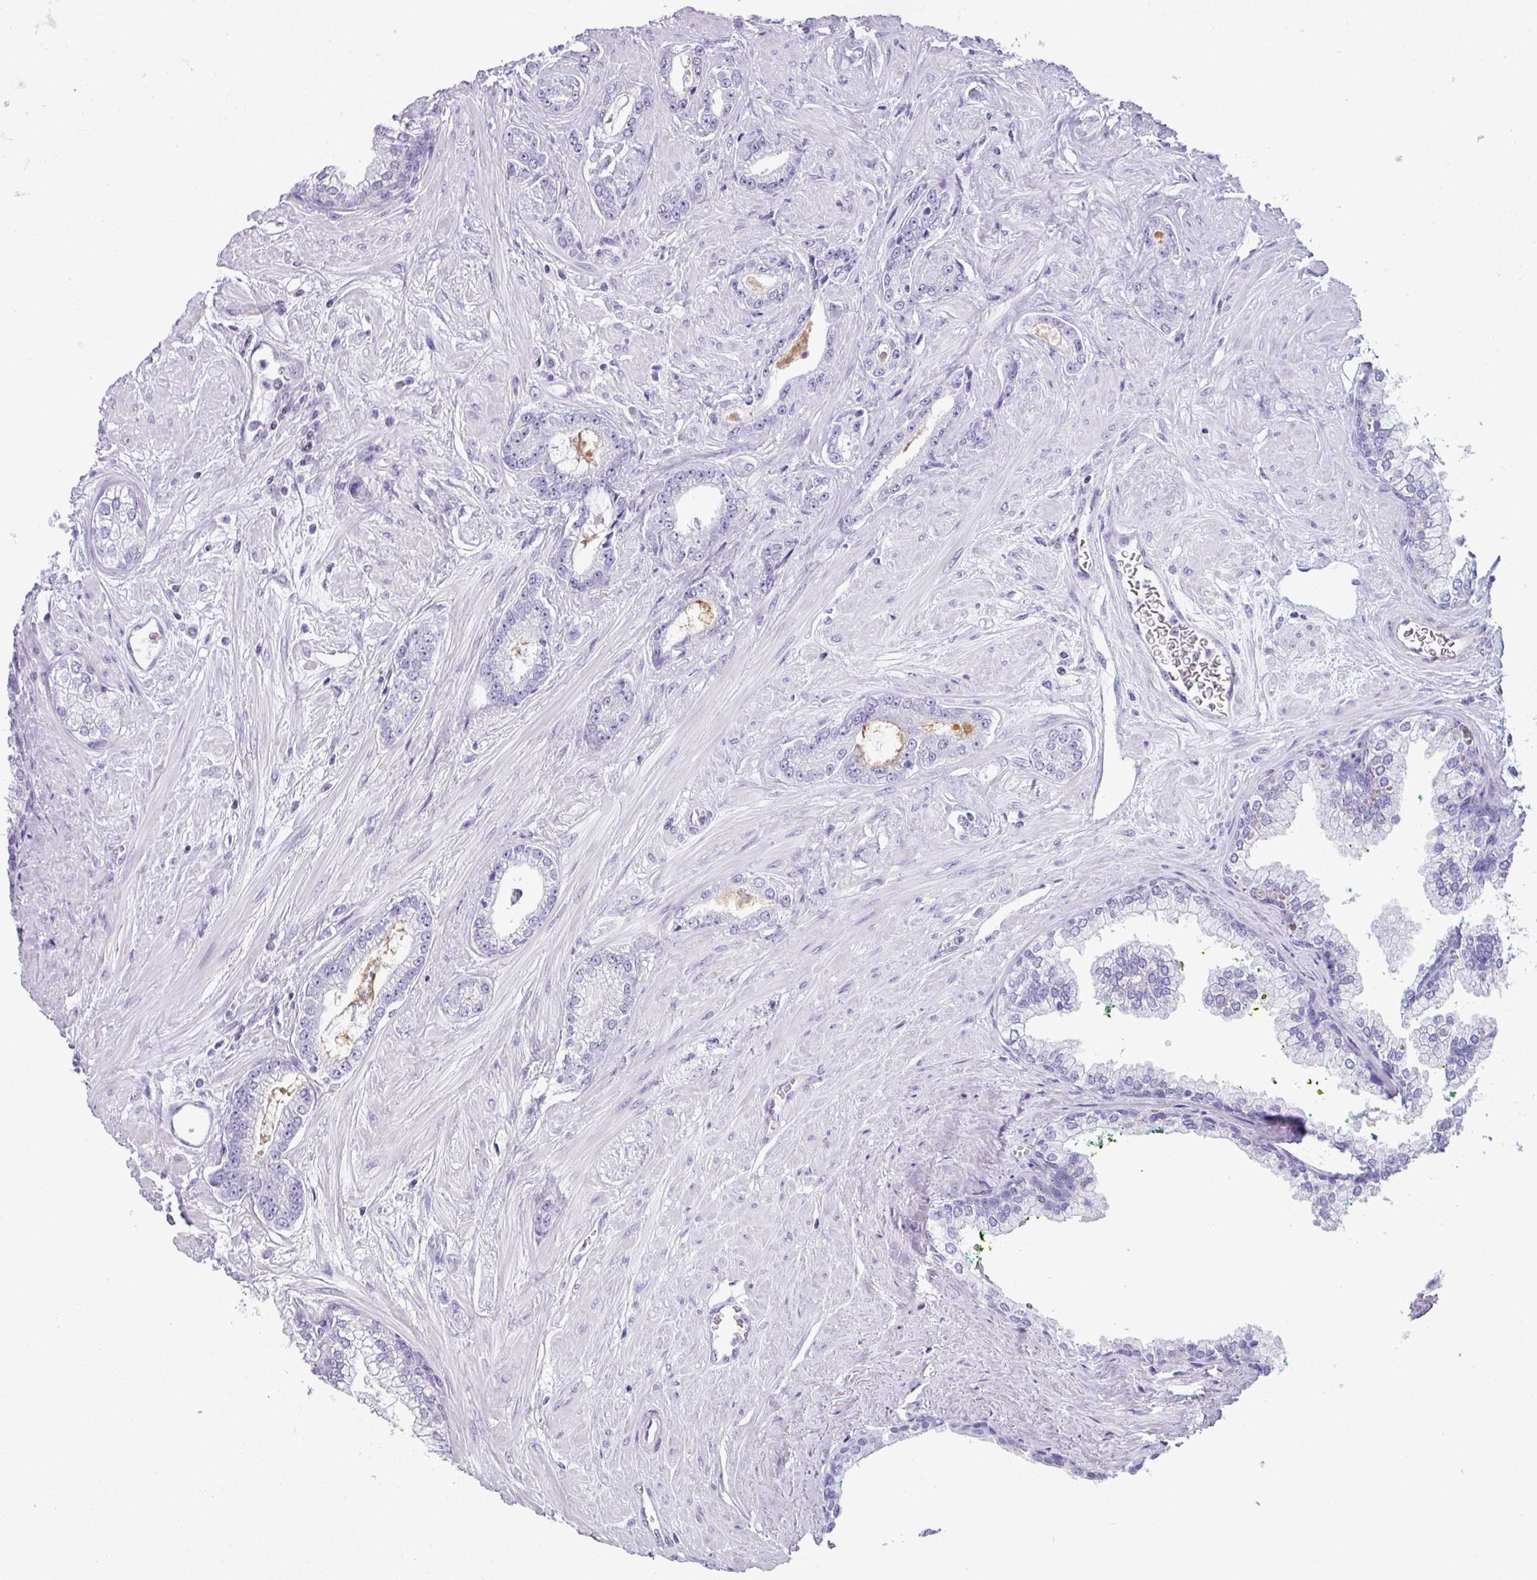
{"staining": {"intensity": "negative", "quantity": "none", "location": "none"}, "tissue": "prostate cancer", "cell_type": "Tumor cells", "image_type": "cancer", "snomed": [{"axis": "morphology", "description": "Adenocarcinoma, Low grade"}, {"axis": "topography", "description": "Prostate"}], "caption": "The micrograph shows no significant staining in tumor cells of adenocarcinoma (low-grade) (prostate).", "gene": "STAT5A", "patient": {"sex": "male", "age": 60}}